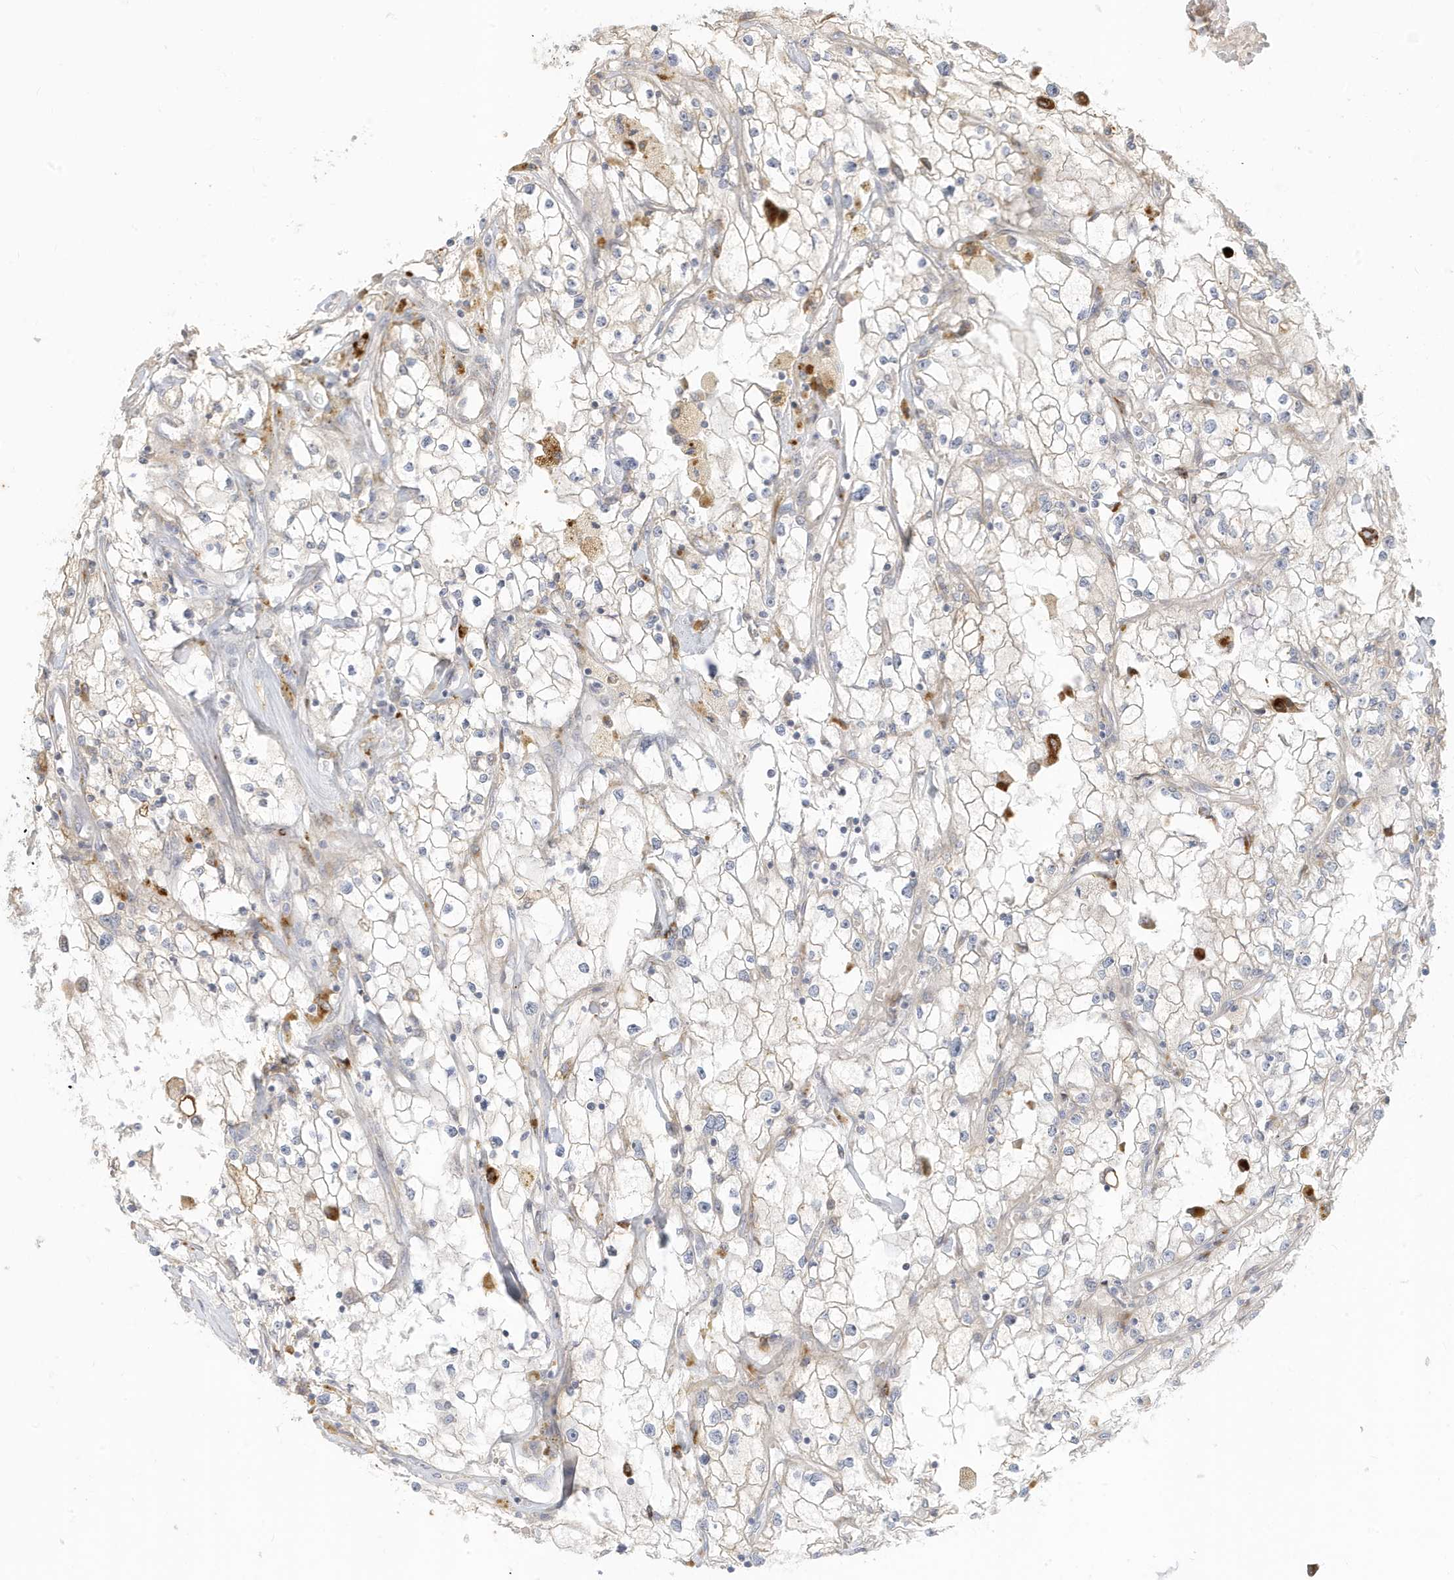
{"staining": {"intensity": "negative", "quantity": "none", "location": "none"}, "tissue": "renal cancer", "cell_type": "Tumor cells", "image_type": "cancer", "snomed": [{"axis": "morphology", "description": "Adenocarcinoma, NOS"}, {"axis": "topography", "description": "Kidney"}], "caption": "High power microscopy photomicrograph of an immunohistochemistry image of renal cancer (adenocarcinoma), revealing no significant staining in tumor cells. (DAB immunohistochemistry (IHC) visualized using brightfield microscopy, high magnification).", "gene": "MCOLN1", "patient": {"sex": "male", "age": 56}}